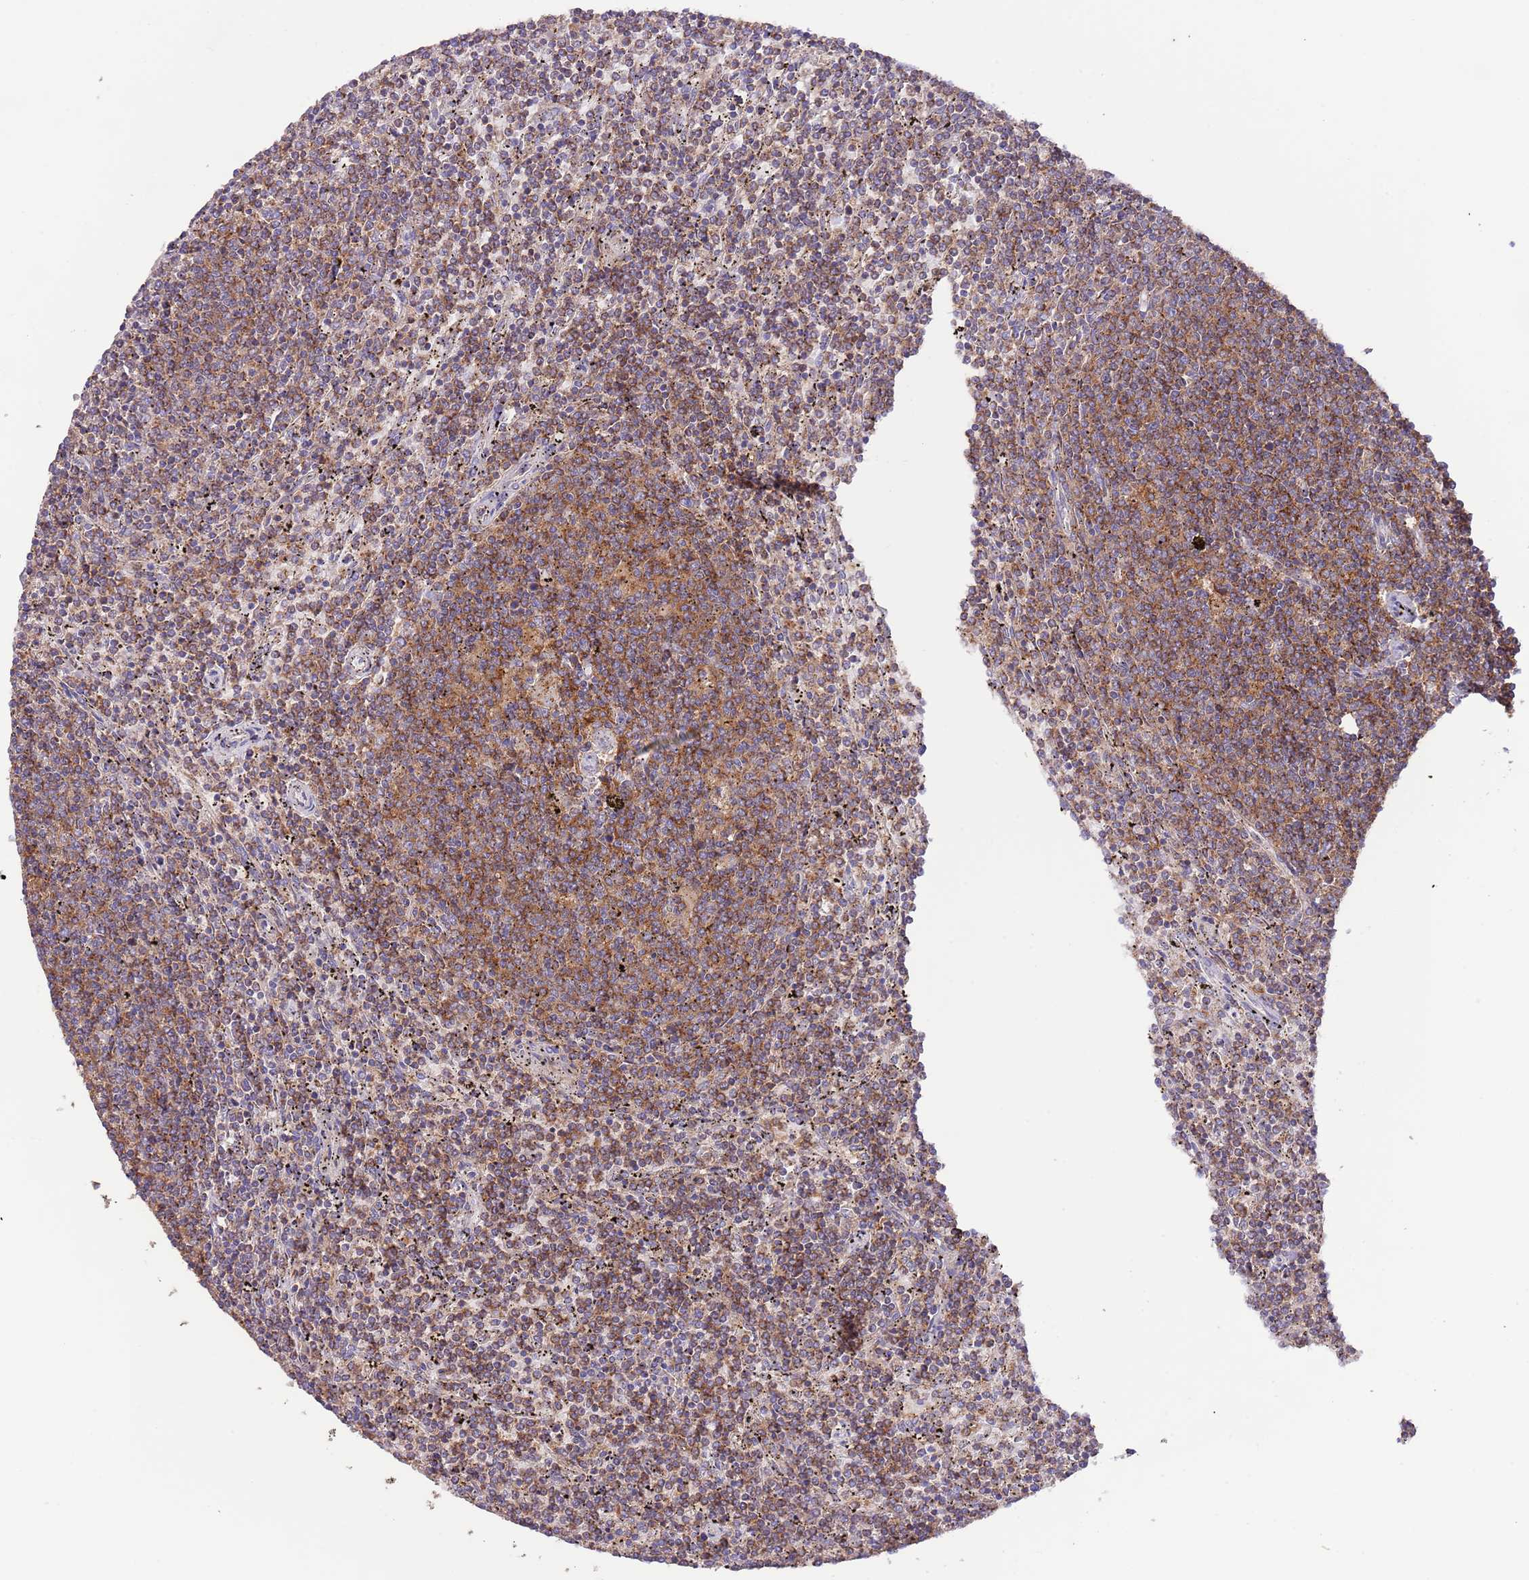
{"staining": {"intensity": "moderate", "quantity": ">75%", "location": "cytoplasmic/membranous"}, "tissue": "lymphoma", "cell_type": "Tumor cells", "image_type": "cancer", "snomed": [{"axis": "morphology", "description": "Malignant lymphoma, non-Hodgkin's type, Low grade"}, {"axis": "topography", "description": "Spleen"}], "caption": "A high-resolution photomicrograph shows IHC staining of low-grade malignant lymphoma, non-Hodgkin's type, which shows moderate cytoplasmic/membranous expression in approximately >75% of tumor cells.", "gene": "DNAJA3", "patient": {"sex": "female", "age": 50}}